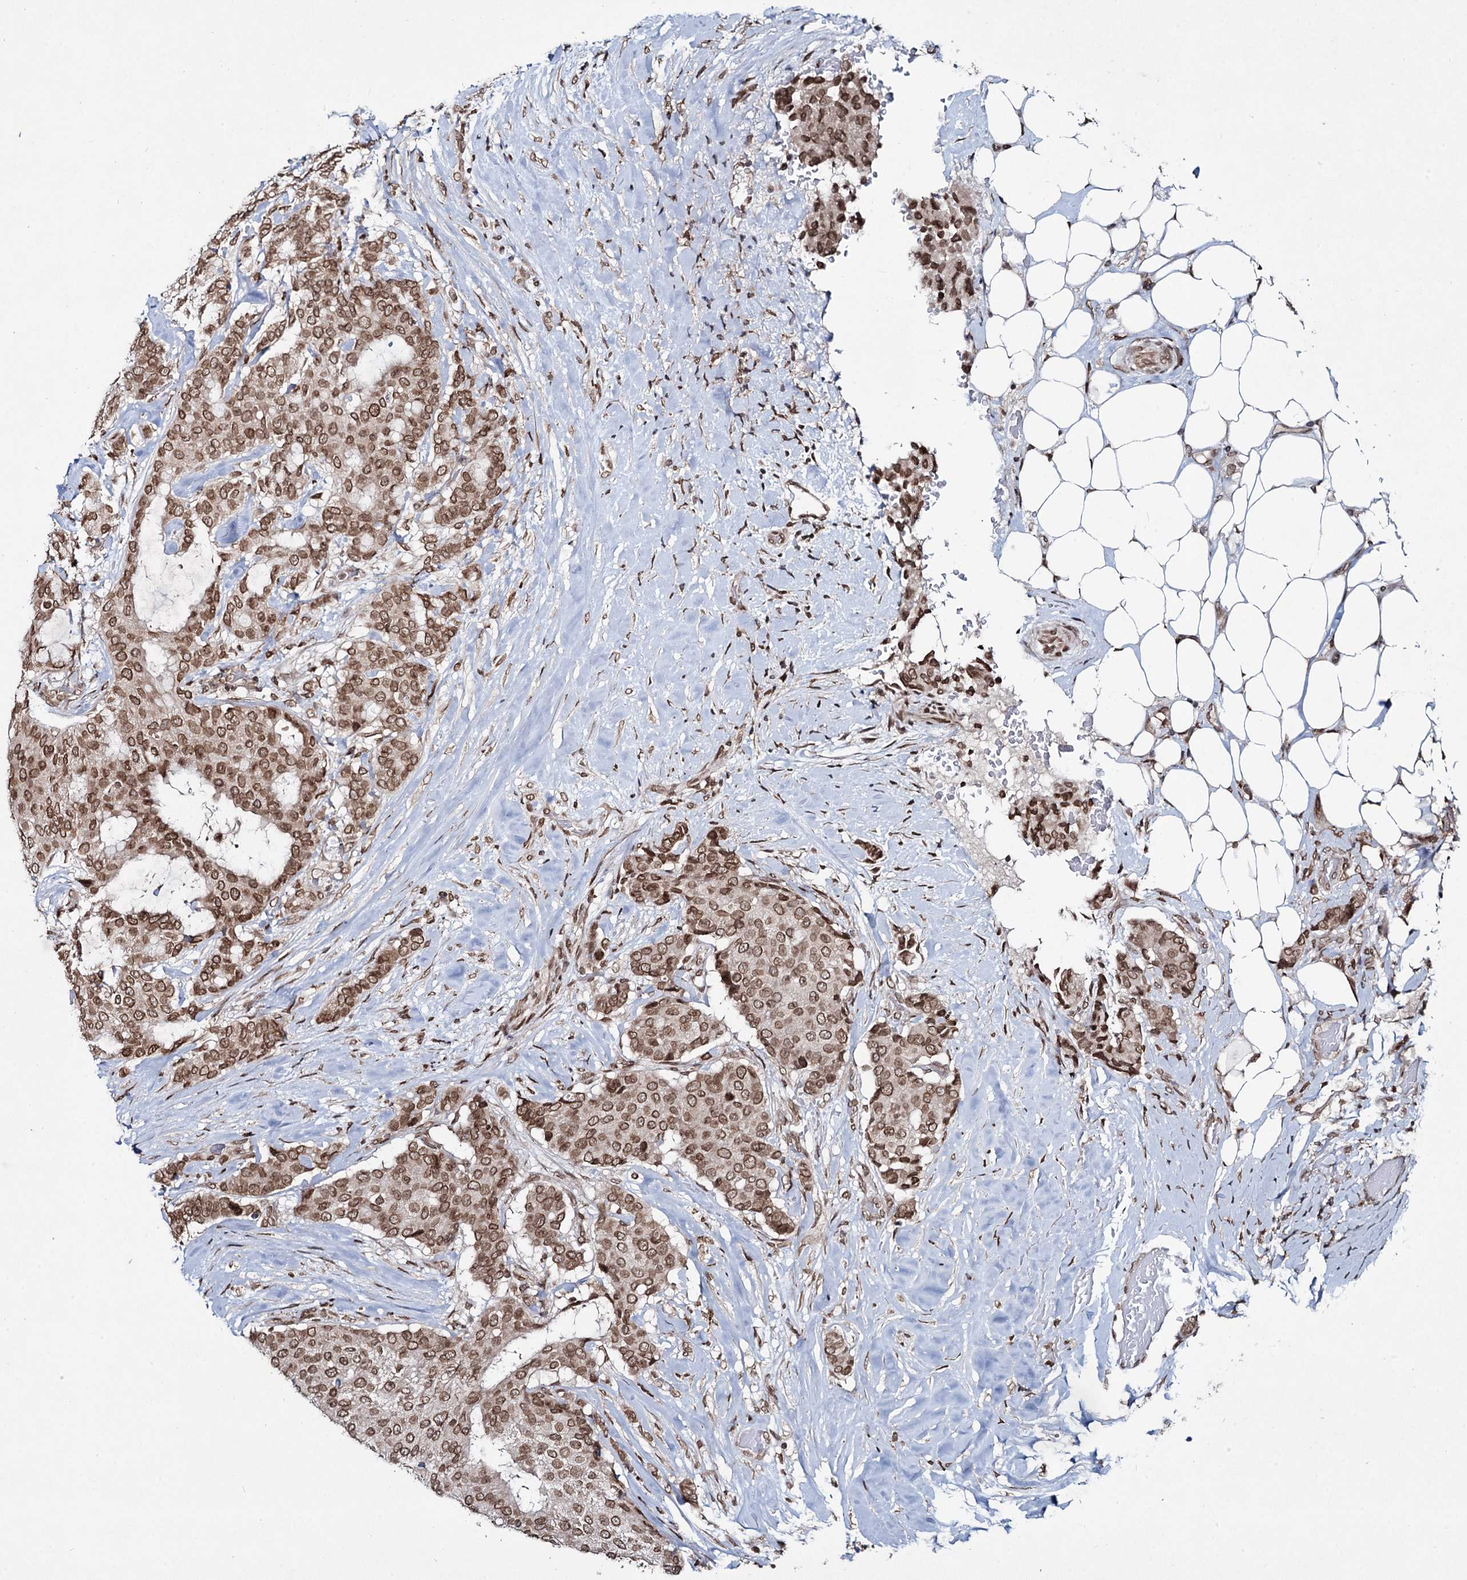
{"staining": {"intensity": "moderate", "quantity": ">75%", "location": "cytoplasmic/membranous,nuclear"}, "tissue": "breast cancer", "cell_type": "Tumor cells", "image_type": "cancer", "snomed": [{"axis": "morphology", "description": "Duct carcinoma"}, {"axis": "topography", "description": "Breast"}], "caption": "Tumor cells show medium levels of moderate cytoplasmic/membranous and nuclear positivity in approximately >75% of cells in breast cancer. The protein of interest is stained brown, and the nuclei are stained in blue (DAB IHC with brightfield microscopy, high magnification).", "gene": "RNF6", "patient": {"sex": "female", "age": 75}}